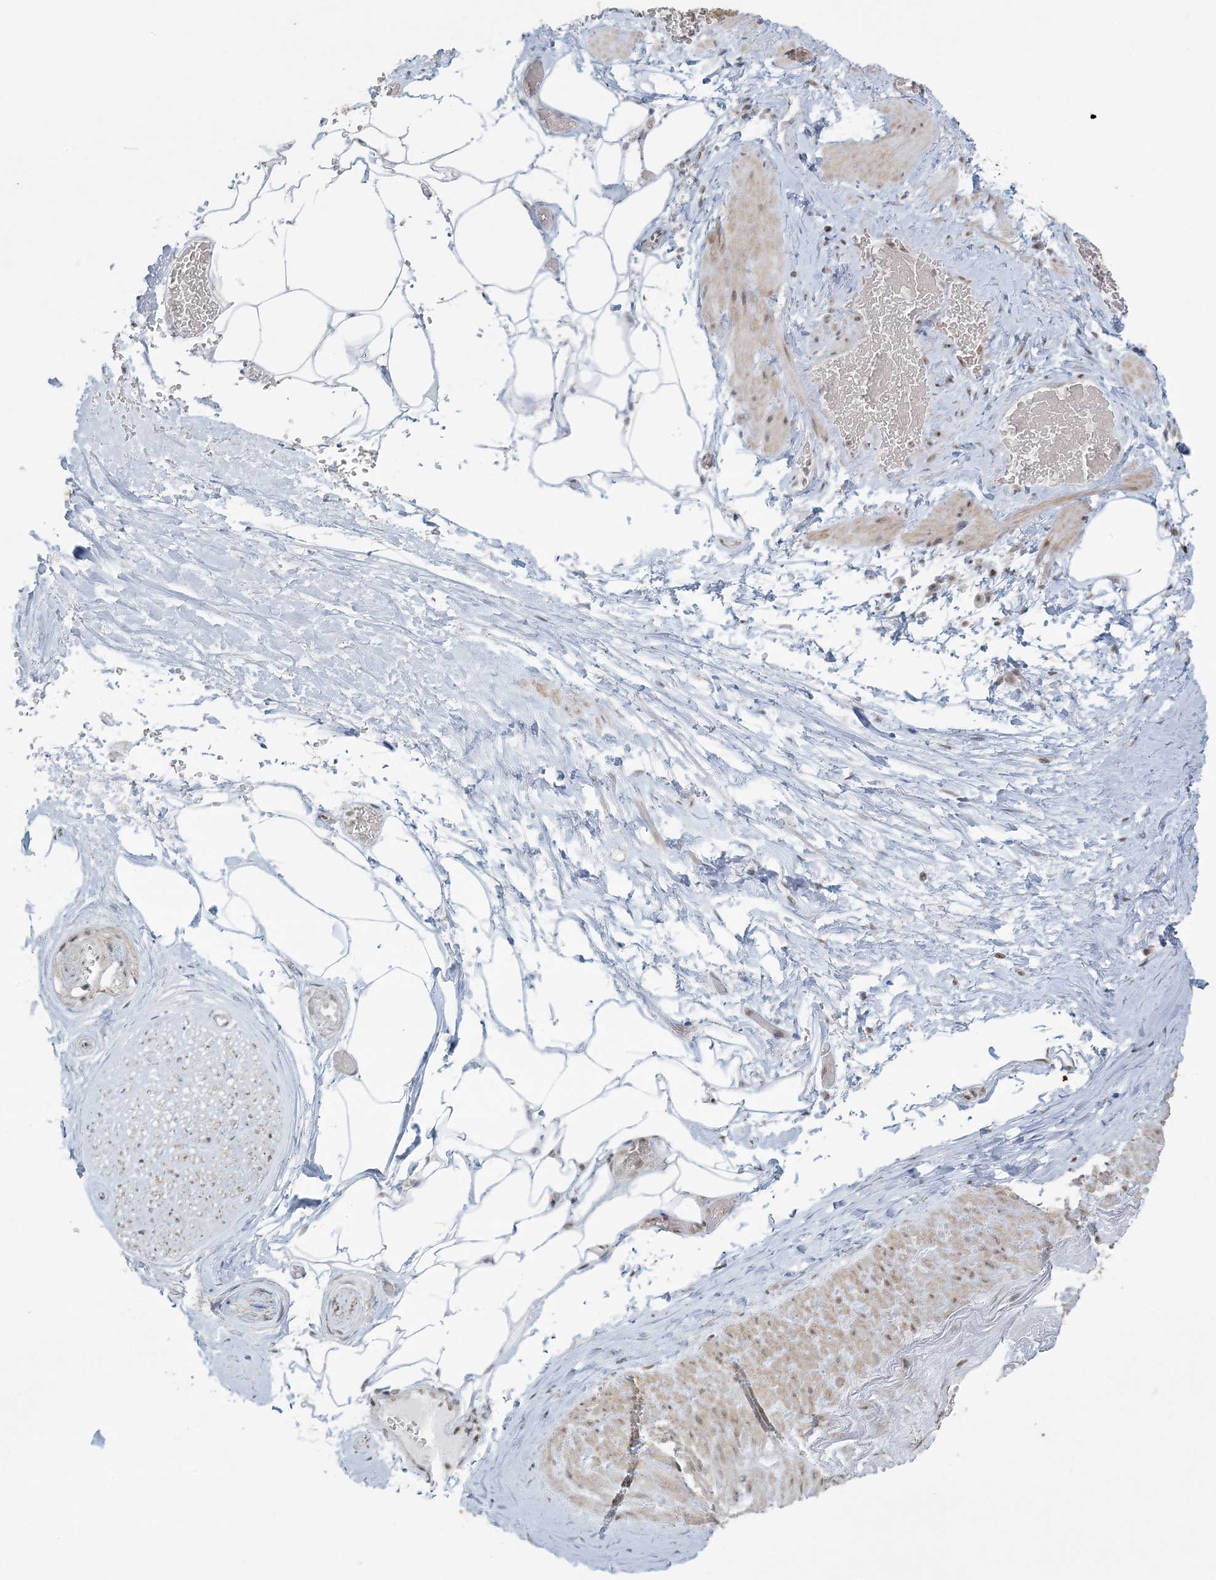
{"staining": {"intensity": "negative", "quantity": "none", "location": "none"}, "tissue": "adipose tissue", "cell_type": "Adipocytes", "image_type": "normal", "snomed": [{"axis": "morphology", "description": "Normal tissue, NOS"}, {"axis": "morphology", "description": "Adenocarcinoma, Low grade"}, {"axis": "topography", "description": "Prostate"}, {"axis": "topography", "description": "Peripheral nerve tissue"}], "caption": "Adipocytes show no significant expression in unremarkable adipose tissue. The staining was performed using DAB to visualize the protein expression in brown, while the nuclei were stained in blue with hematoxylin (Magnification: 20x).", "gene": "ZNF787", "patient": {"sex": "male", "age": 63}}